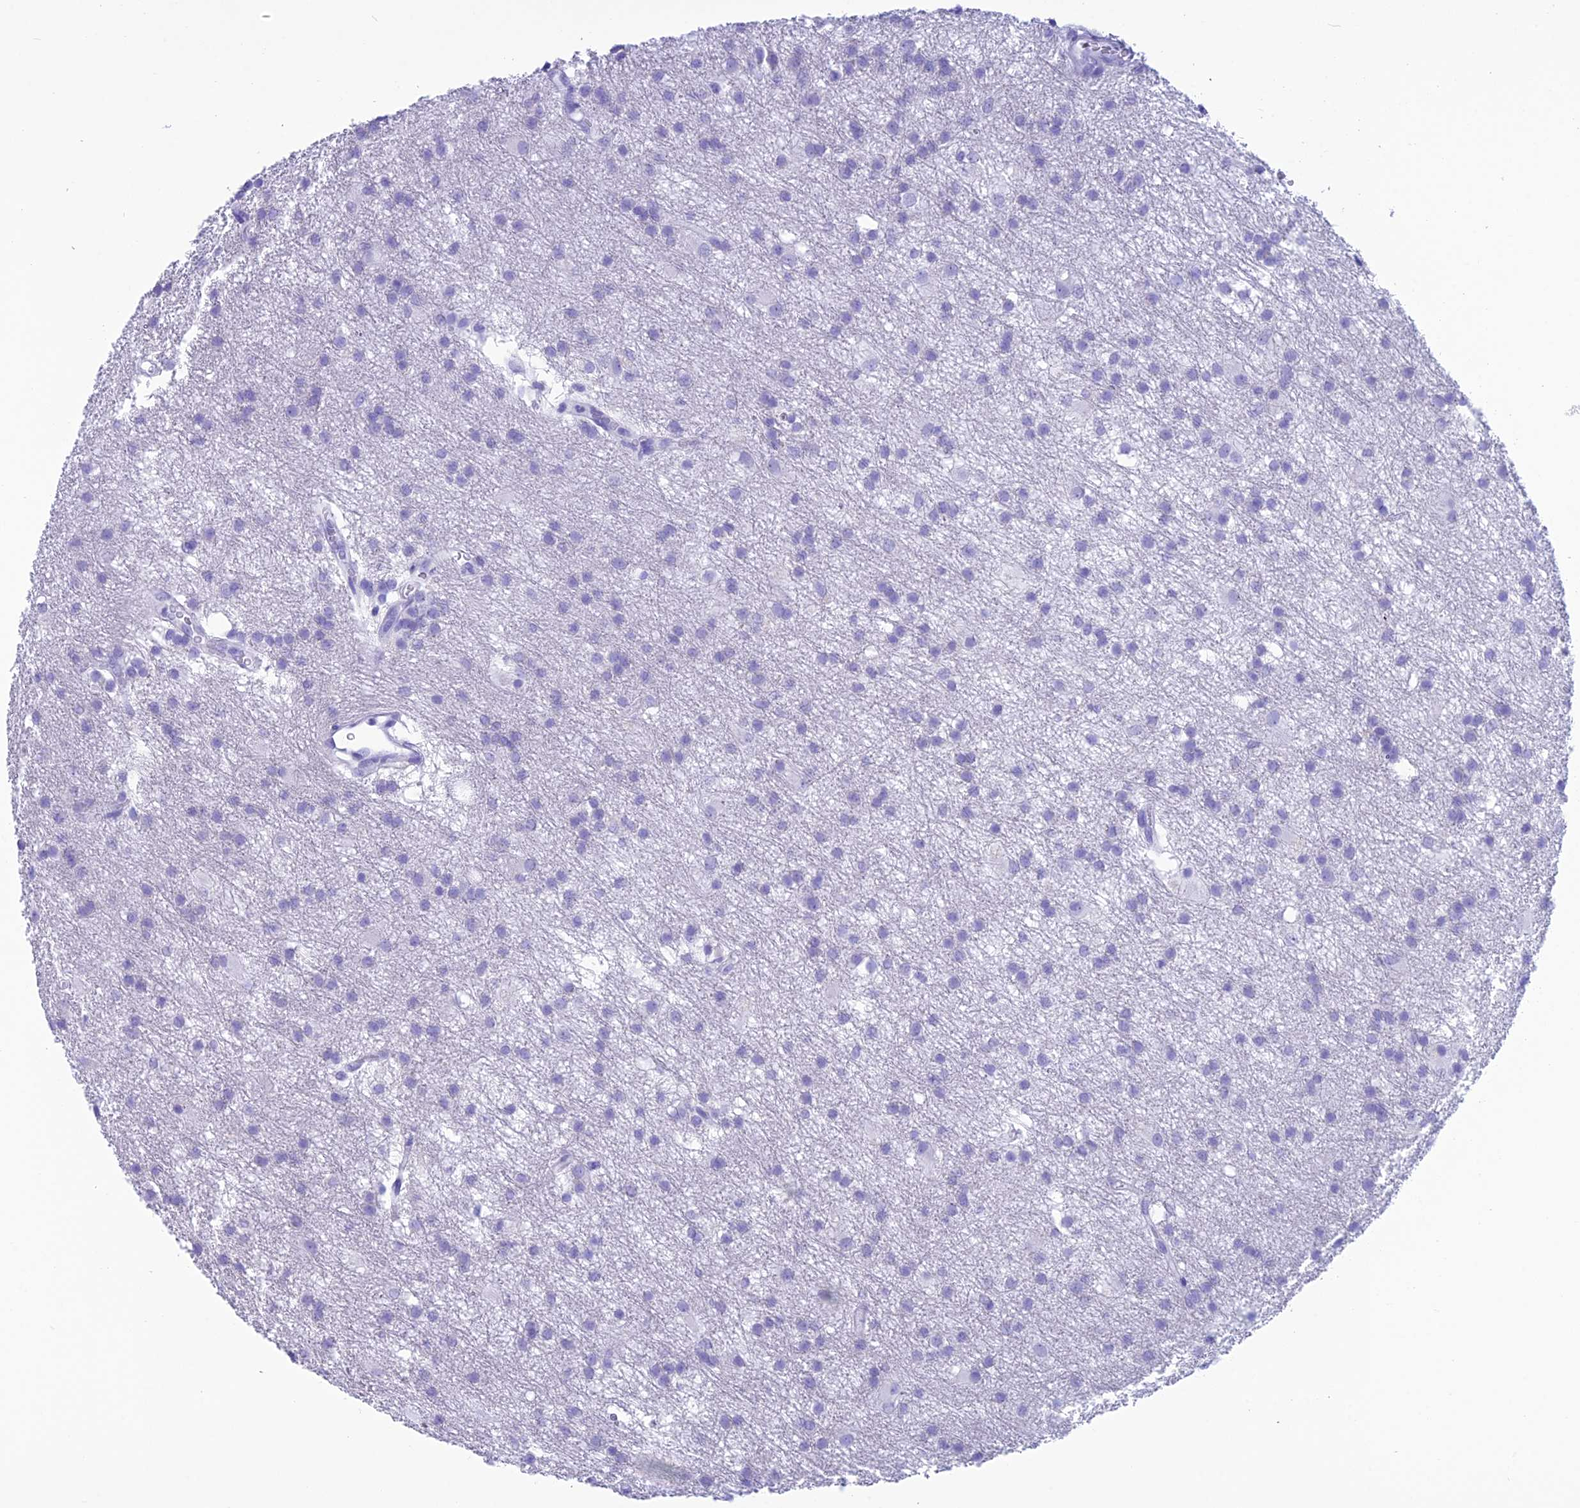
{"staining": {"intensity": "negative", "quantity": "none", "location": "none"}, "tissue": "glioma", "cell_type": "Tumor cells", "image_type": "cancer", "snomed": [{"axis": "morphology", "description": "Glioma, malignant, High grade"}, {"axis": "topography", "description": "Brain"}], "caption": "Immunohistochemistry micrograph of neoplastic tissue: glioma stained with DAB demonstrates no significant protein staining in tumor cells. (Immunohistochemistry, brightfield microscopy, high magnification).", "gene": "TRAM1L1", "patient": {"sex": "male", "age": 77}}